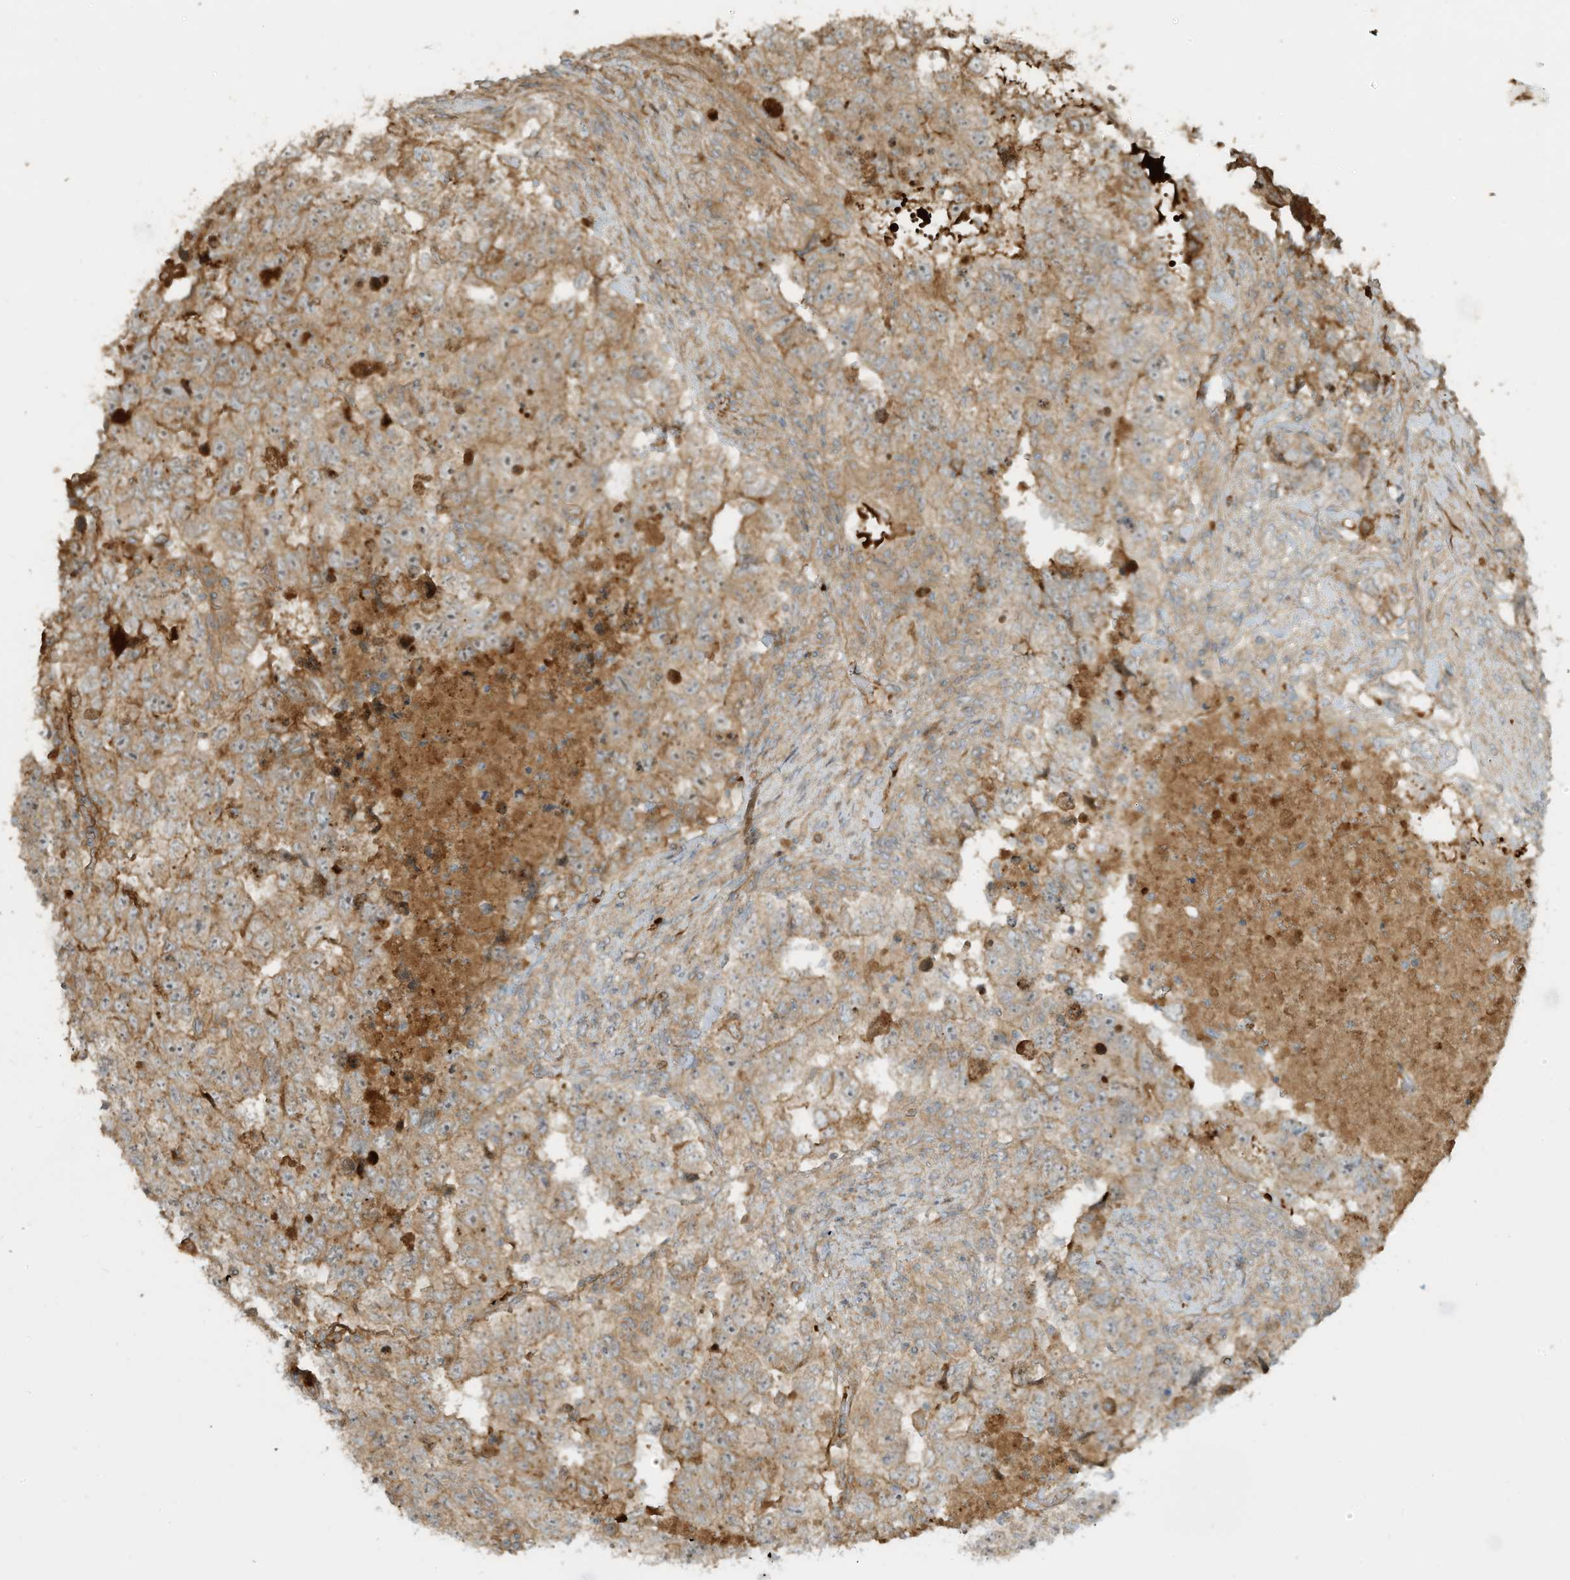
{"staining": {"intensity": "moderate", "quantity": ">75%", "location": "cytoplasmic/membranous"}, "tissue": "testis cancer", "cell_type": "Tumor cells", "image_type": "cancer", "snomed": [{"axis": "morphology", "description": "Carcinoma, Embryonal, NOS"}, {"axis": "topography", "description": "Testis"}], "caption": "IHC of human testis cancer (embryonal carcinoma) demonstrates medium levels of moderate cytoplasmic/membranous expression in approximately >75% of tumor cells. (DAB (3,3'-diaminobenzidine) IHC, brown staining for protein, blue staining for nuclei).", "gene": "ENTR1", "patient": {"sex": "male", "age": 36}}